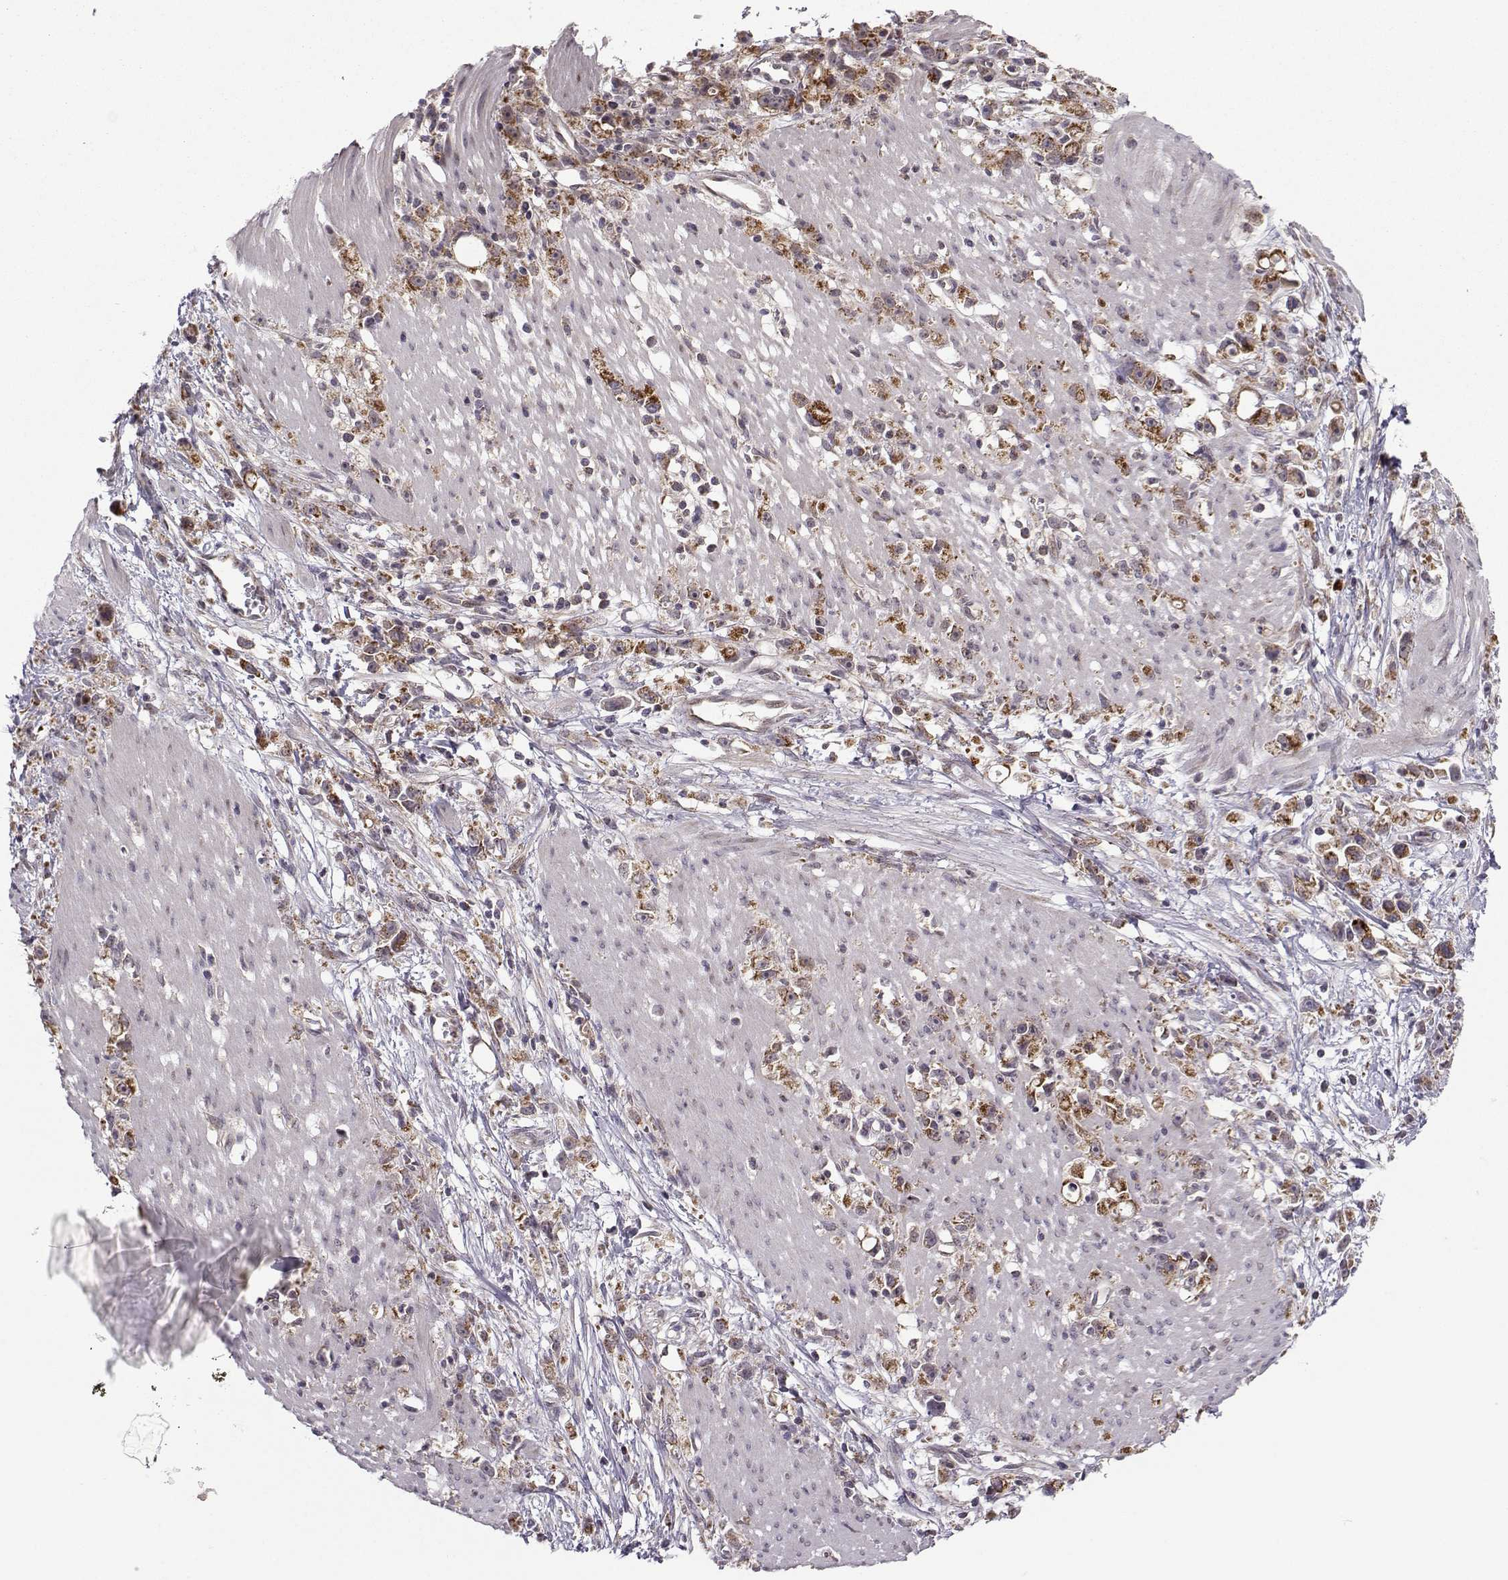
{"staining": {"intensity": "strong", "quantity": "25%-75%", "location": "cytoplasmic/membranous"}, "tissue": "stomach cancer", "cell_type": "Tumor cells", "image_type": "cancer", "snomed": [{"axis": "morphology", "description": "Adenocarcinoma, NOS"}, {"axis": "topography", "description": "Stomach"}], "caption": "Human stomach adenocarcinoma stained with a brown dye shows strong cytoplasmic/membranous positive staining in about 25%-75% of tumor cells.", "gene": "NECAB3", "patient": {"sex": "female", "age": 59}}